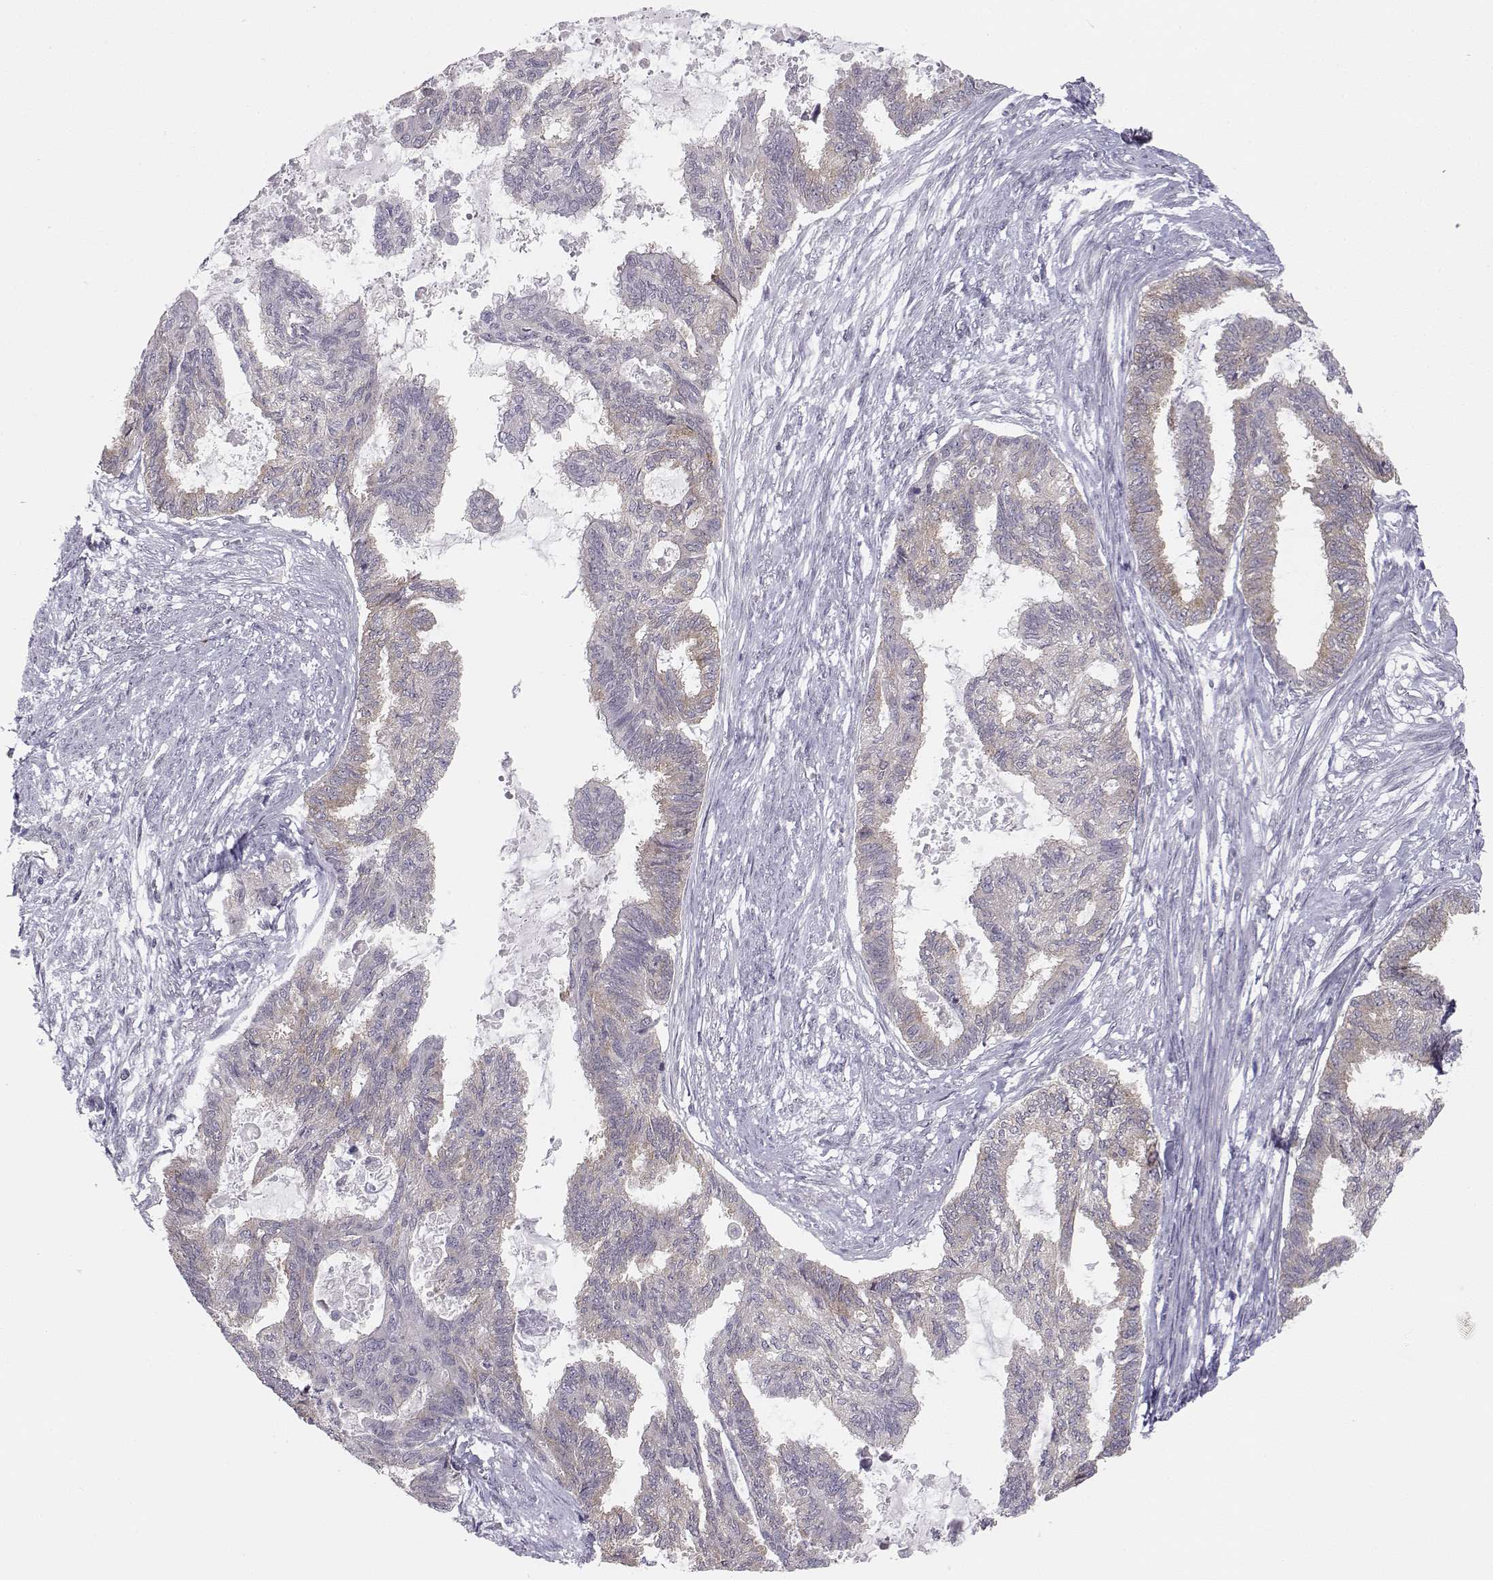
{"staining": {"intensity": "weak", "quantity": ">75%", "location": "cytoplasmic/membranous"}, "tissue": "endometrial cancer", "cell_type": "Tumor cells", "image_type": "cancer", "snomed": [{"axis": "morphology", "description": "Adenocarcinoma, NOS"}, {"axis": "topography", "description": "Endometrium"}], "caption": "Immunohistochemistry (DAB) staining of human endometrial cancer (adenocarcinoma) demonstrates weak cytoplasmic/membranous protein positivity in about >75% of tumor cells. (brown staining indicates protein expression, while blue staining denotes nuclei).", "gene": "KIF13B", "patient": {"sex": "female", "age": 86}}